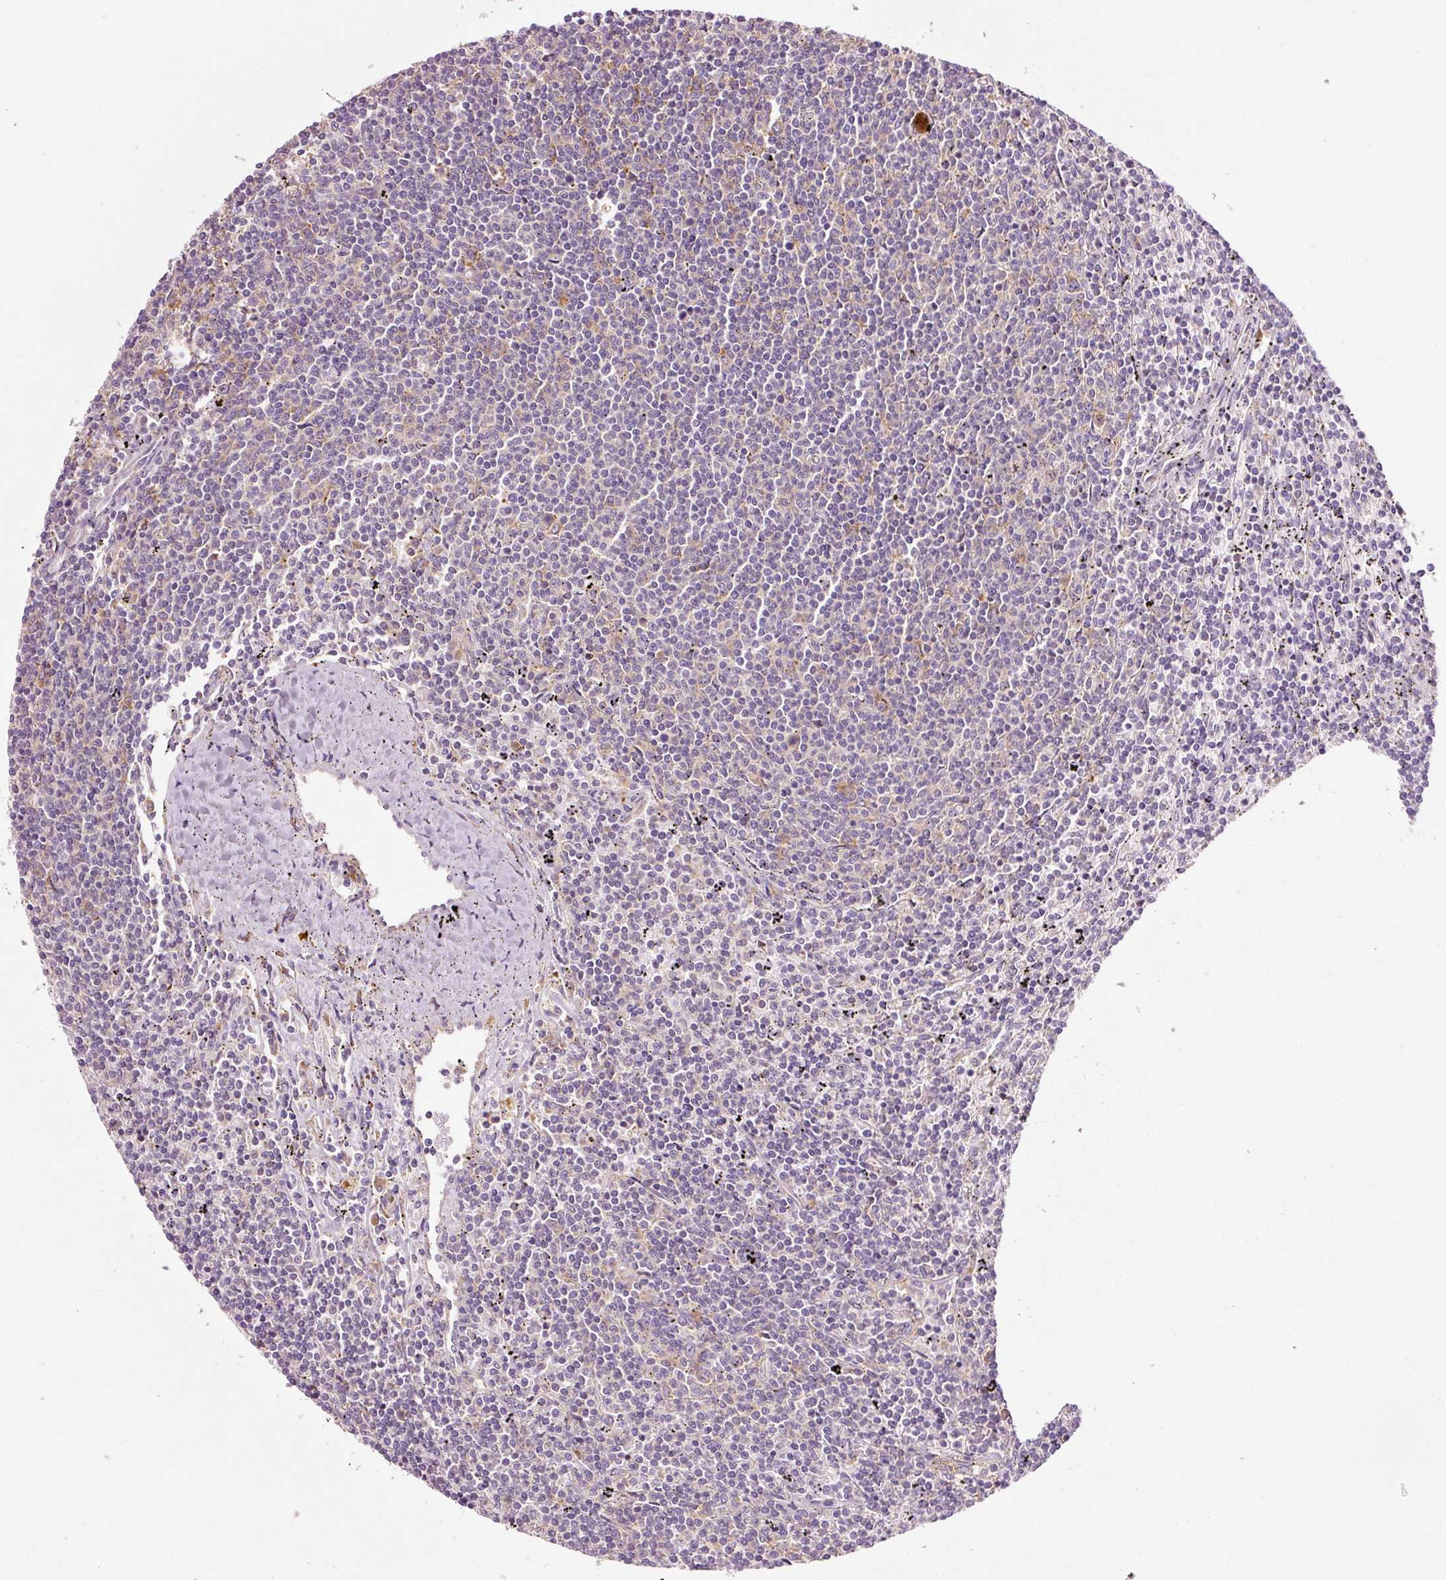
{"staining": {"intensity": "negative", "quantity": "none", "location": "none"}, "tissue": "lymphoma", "cell_type": "Tumor cells", "image_type": "cancer", "snomed": [{"axis": "morphology", "description": "Malignant lymphoma, non-Hodgkin's type, Low grade"}, {"axis": "topography", "description": "Spleen"}], "caption": "Immunohistochemical staining of human malignant lymphoma, non-Hodgkin's type (low-grade) demonstrates no significant expression in tumor cells.", "gene": "RPL10A", "patient": {"sex": "female", "age": 50}}